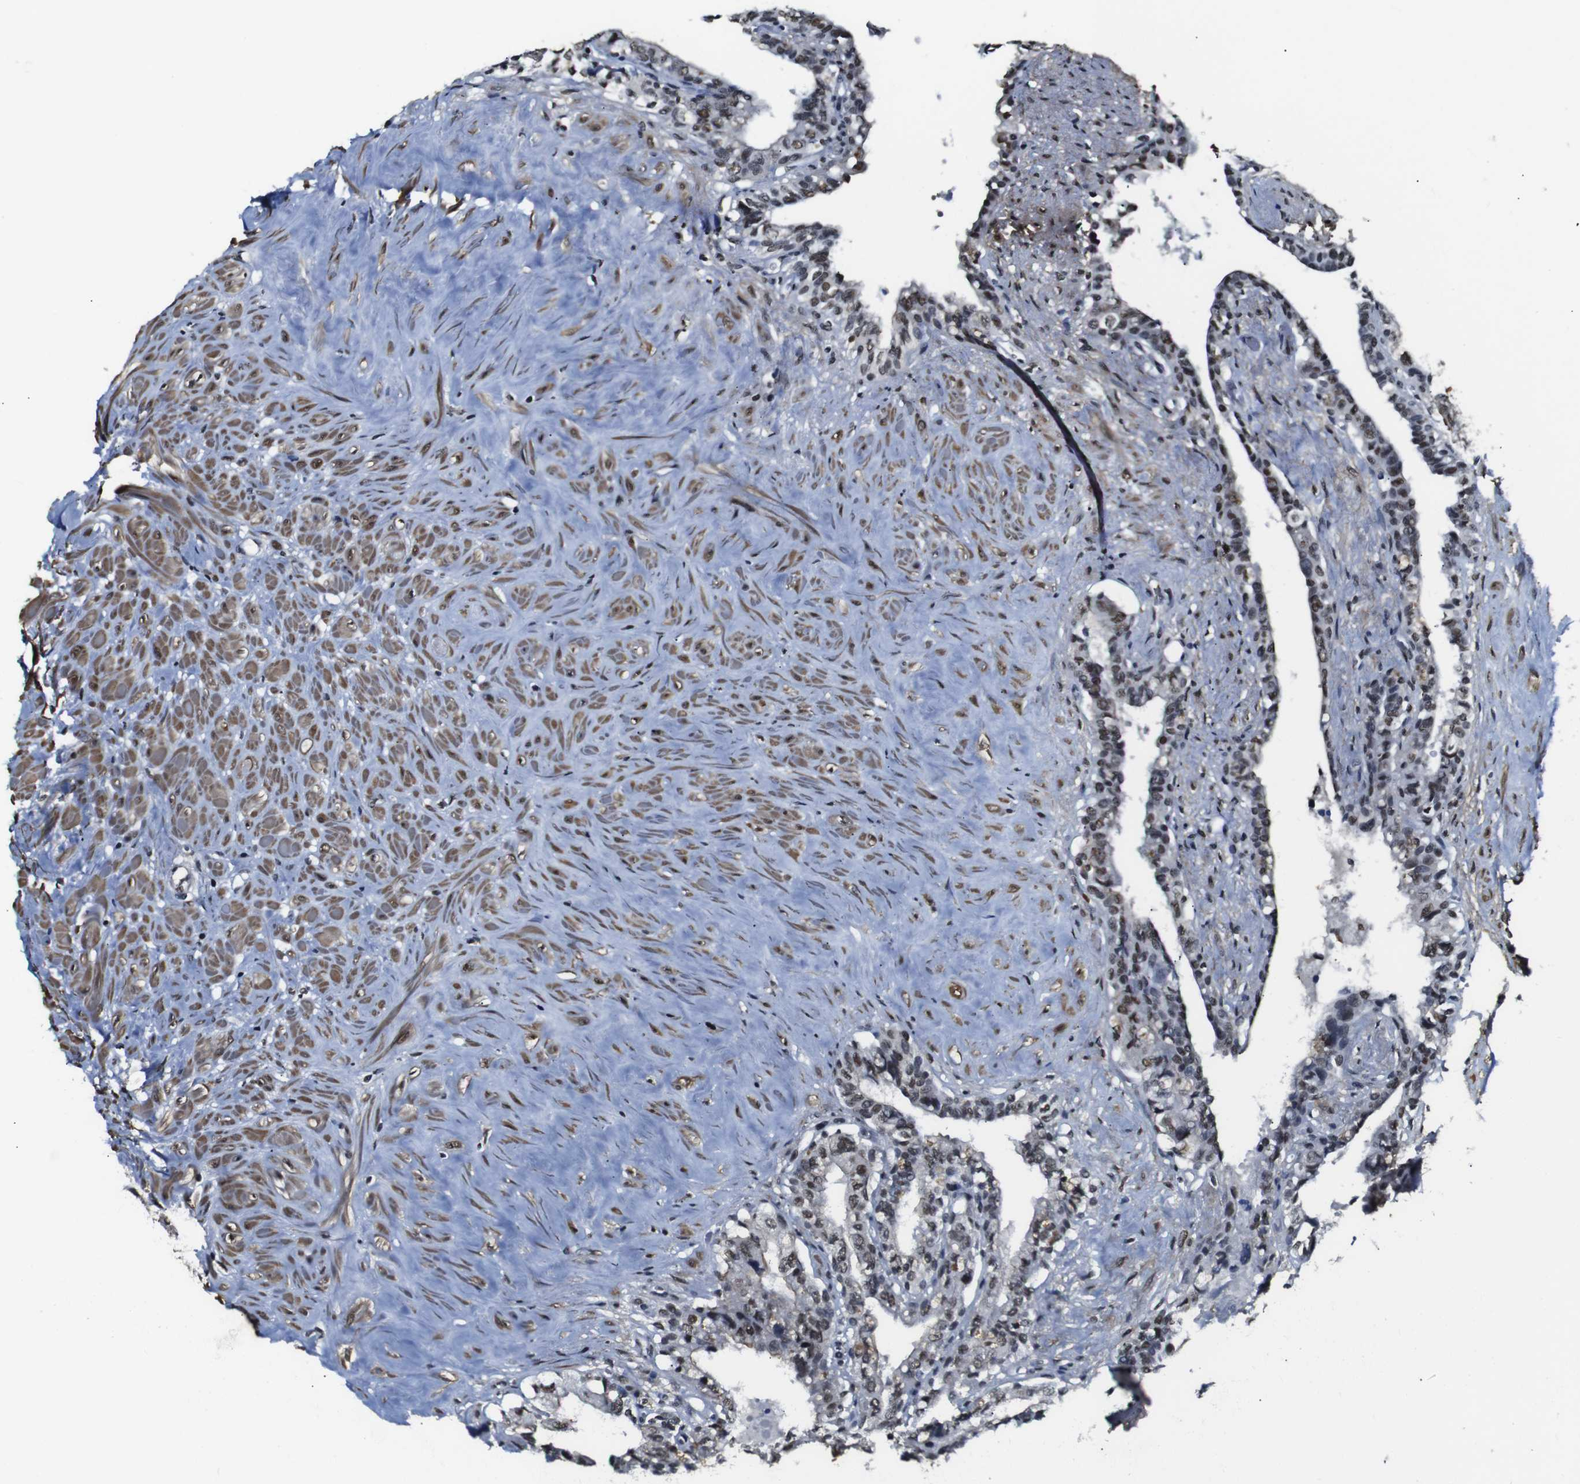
{"staining": {"intensity": "moderate", "quantity": "25%-75%", "location": "nuclear"}, "tissue": "seminal vesicle", "cell_type": "Glandular cells", "image_type": "normal", "snomed": [{"axis": "morphology", "description": "Normal tissue, NOS"}, {"axis": "topography", "description": "Seminal veicle"}], "caption": "Immunohistochemical staining of unremarkable human seminal vesicle demonstrates 25%-75% levels of moderate nuclear protein positivity in approximately 25%-75% of glandular cells. (IHC, brightfield microscopy, high magnification).", "gene": "ILDR2", "patient": {"sex": "male", "age": 63}}